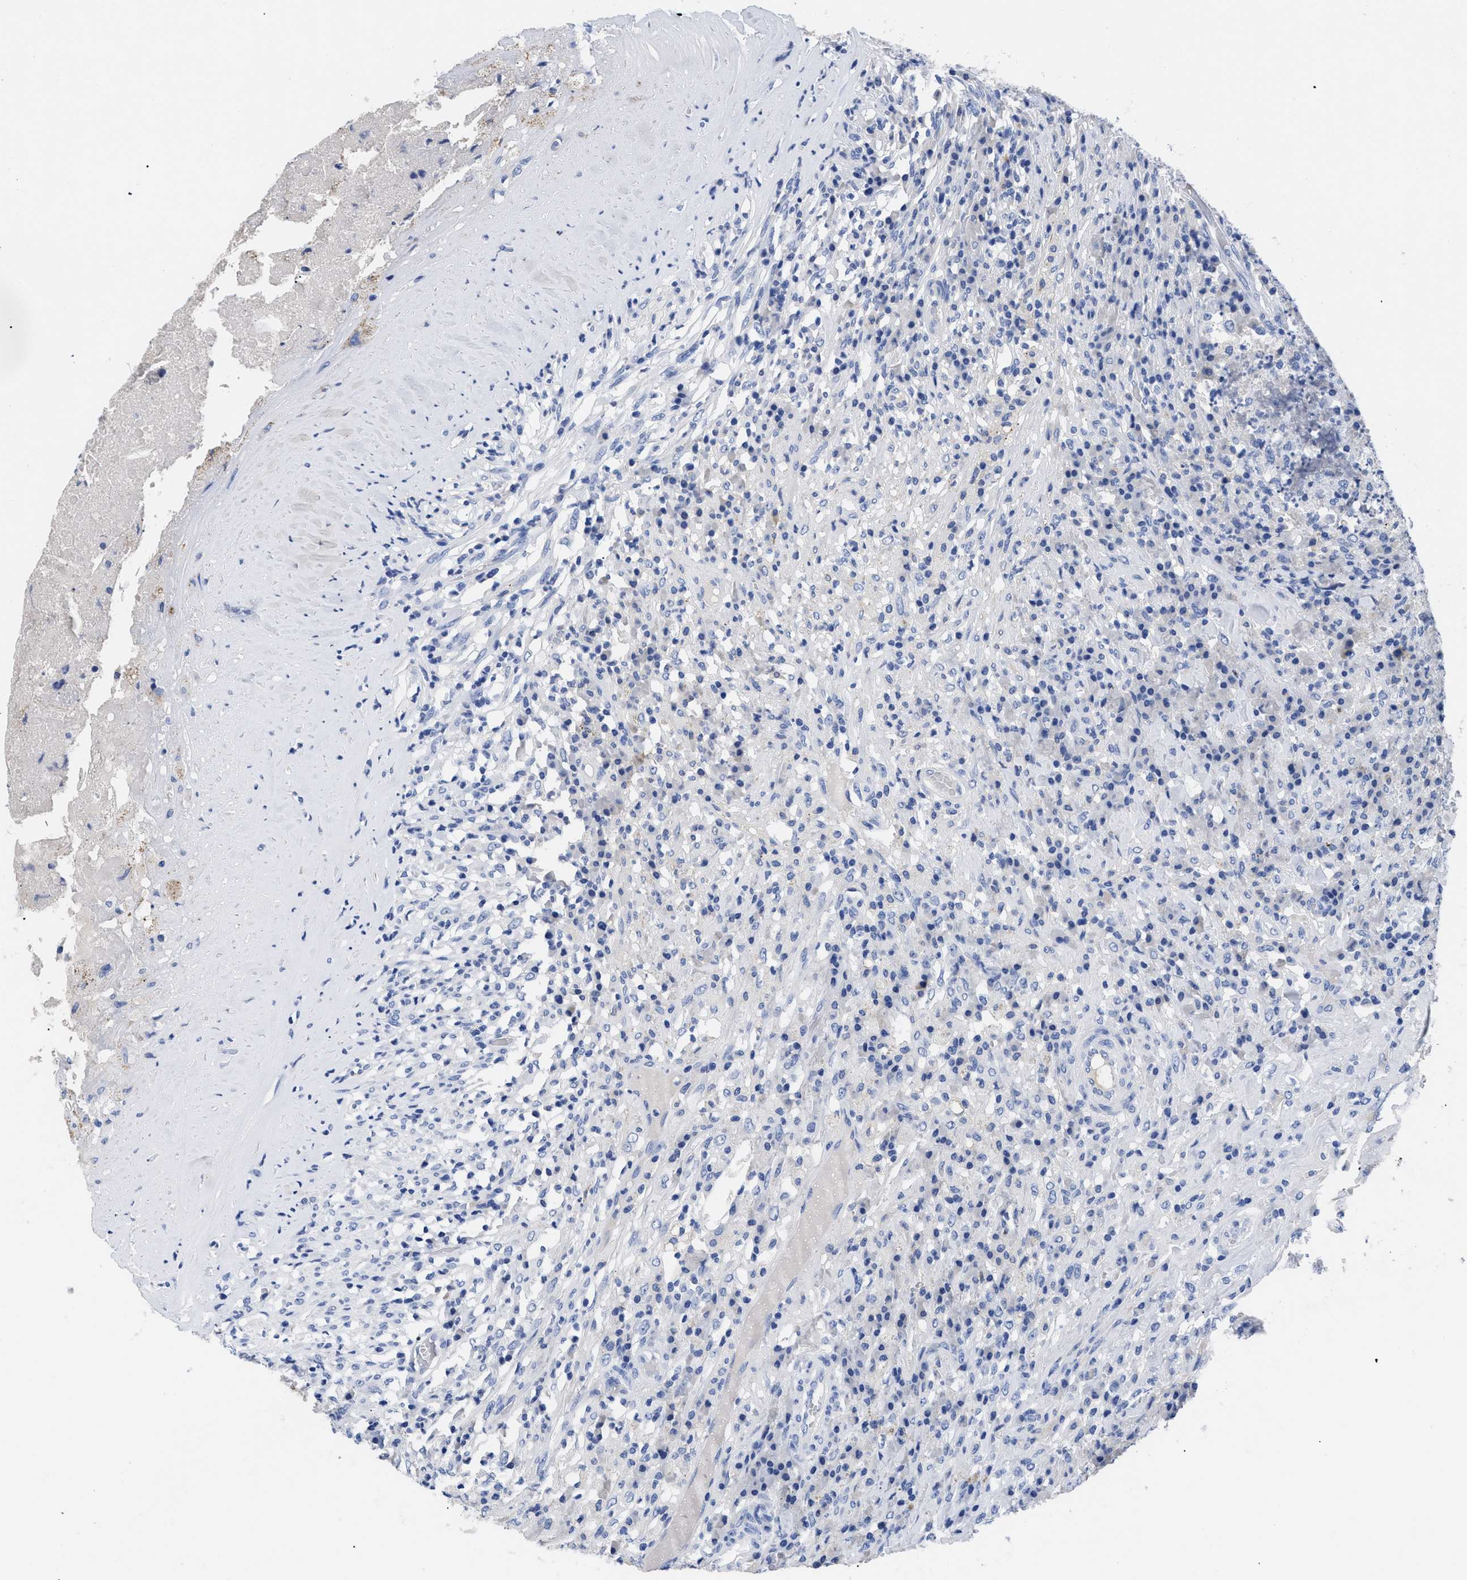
{"staining": {"intensity": "negative", "quantity": "none", "location": "none"}, "tissue": "testis cancer", "cell_type": "Tumor cells", "image_type": "cancer", "snomed": [{"axis": "morphology", "description": "Necrosis, NOS"}, {"axis": "morphology", "description": "Carcinoma, Embryonal, NOS"}, {"axis": "topography", "description": "Testis"}], "caption": "IHC micrograph of testis cancer stained for a protein (brown), which shows no staining in tumor cells.", "gene": "TMEM68", "patient": {"sex": "male", "age": 19}}